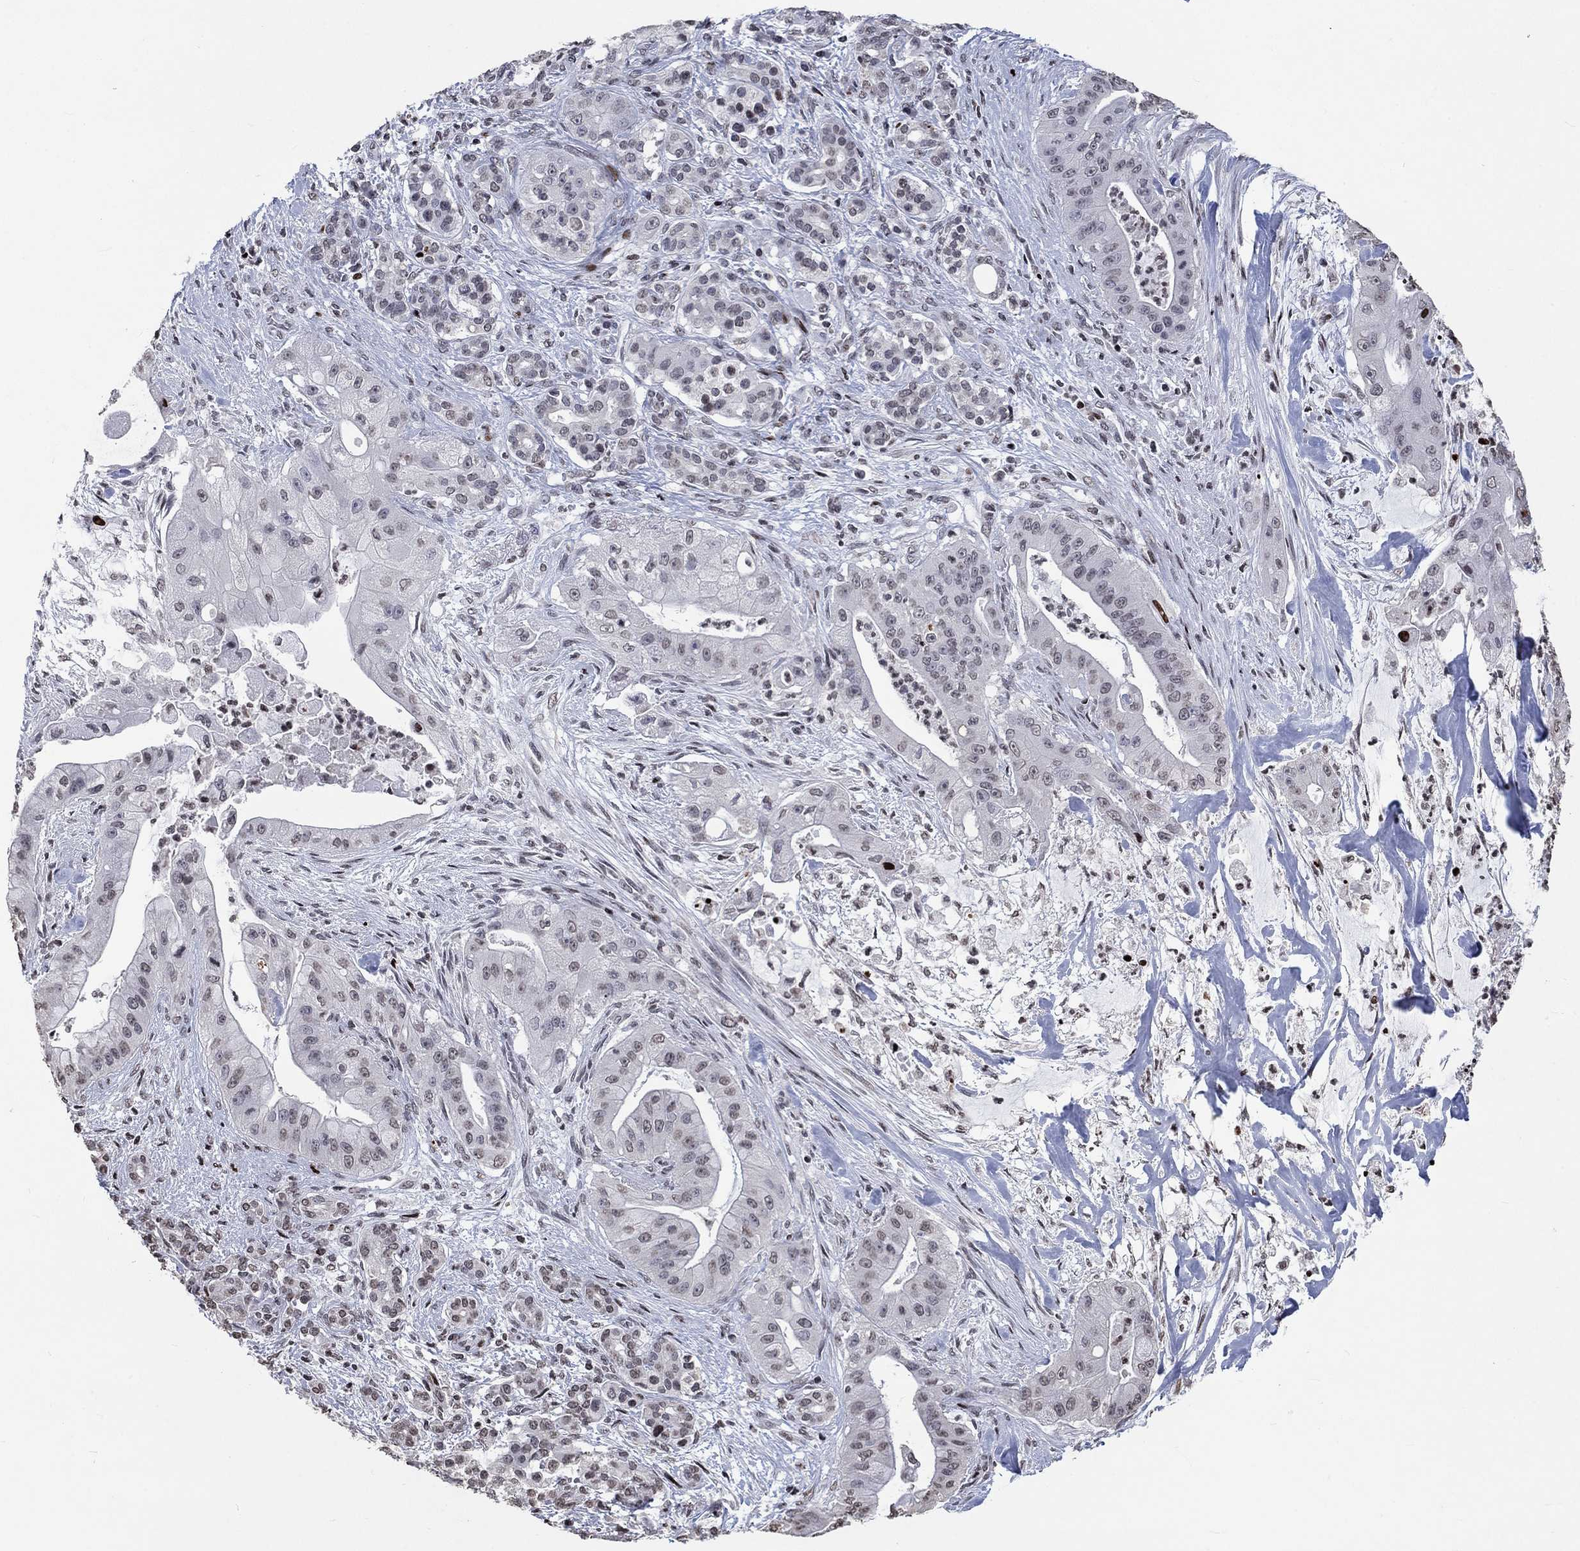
{"staining": {"intensity": "negative", "quantity": "none", "location": "none"}, "tissue": "pancreatic cancer", "cell_type": "Tumor cells", "image_type": "cancer", "snomed": [{"axis": "morphology", "description": "Normal tissue, NOS"}, {"axis": "morphology", "description": "Inflammation, NOS"}, {"axis": "morphology", "description": "Adenocarcinoma, NOS"}, {"axis": "topography", "description": "Pancreas"}], "caption": "This is an immunohistochemistry image of human adenocarcinoma (pancreatic). There is no positivity in tumor cells.", "gene": "SRSF3", "patient": {"sex": "male", "age": 57}}